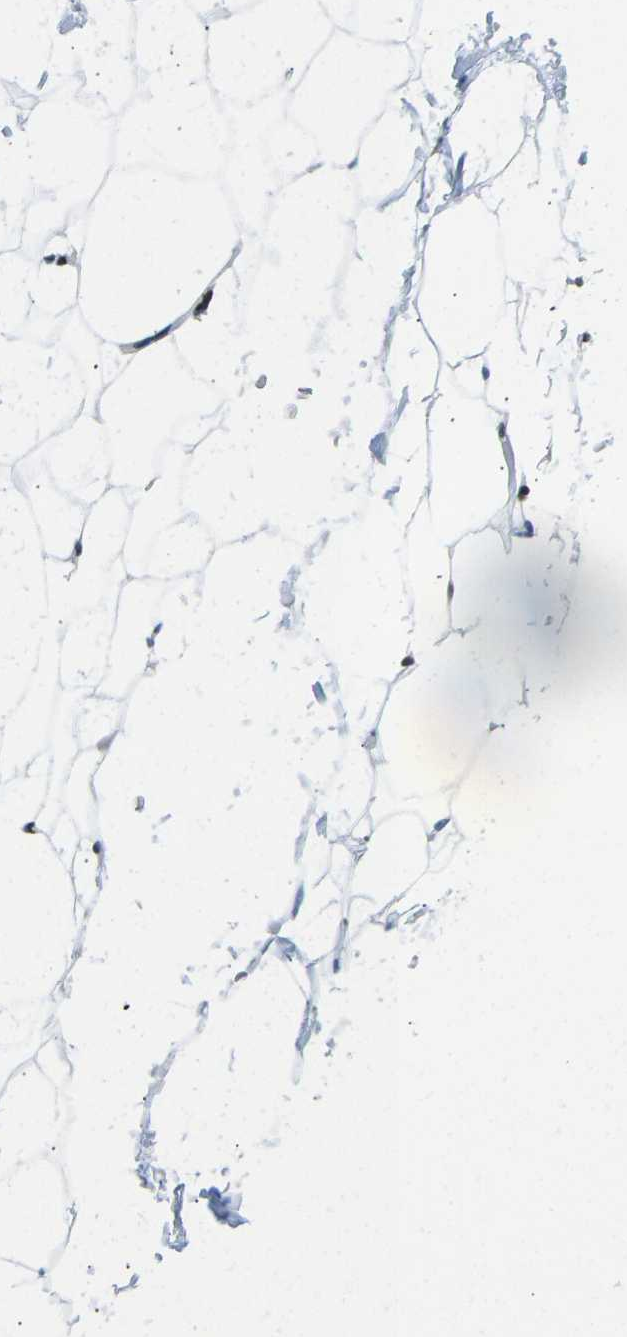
{"staining": {"intensity": "strong", "quantity": ">75%", "location": "nuclear"}, "tissue": "adipose tissue", "cell_type": "Adipocytes", "image_type": "normal", "snomed": [{"axis": "morphology", "description": "Normal tissue, NOS"}, {"axis": "topography", "description": "Breast"}, {"axis": "topography", "description": "Soft tissue"}], "caption": "High-magnification brightfield microscopy of unremarkable adipose tissue stained with DAB (brown) and counterstained with hematoxylin (blue). adipocytes exhibit strong nuclear positivity is seen in about>75% of cells. (Brightfield microscopy of DAB IHC at high magnification).", "gene": "ZSCAN20", "patient": {"sex": "female", "age": 75}}